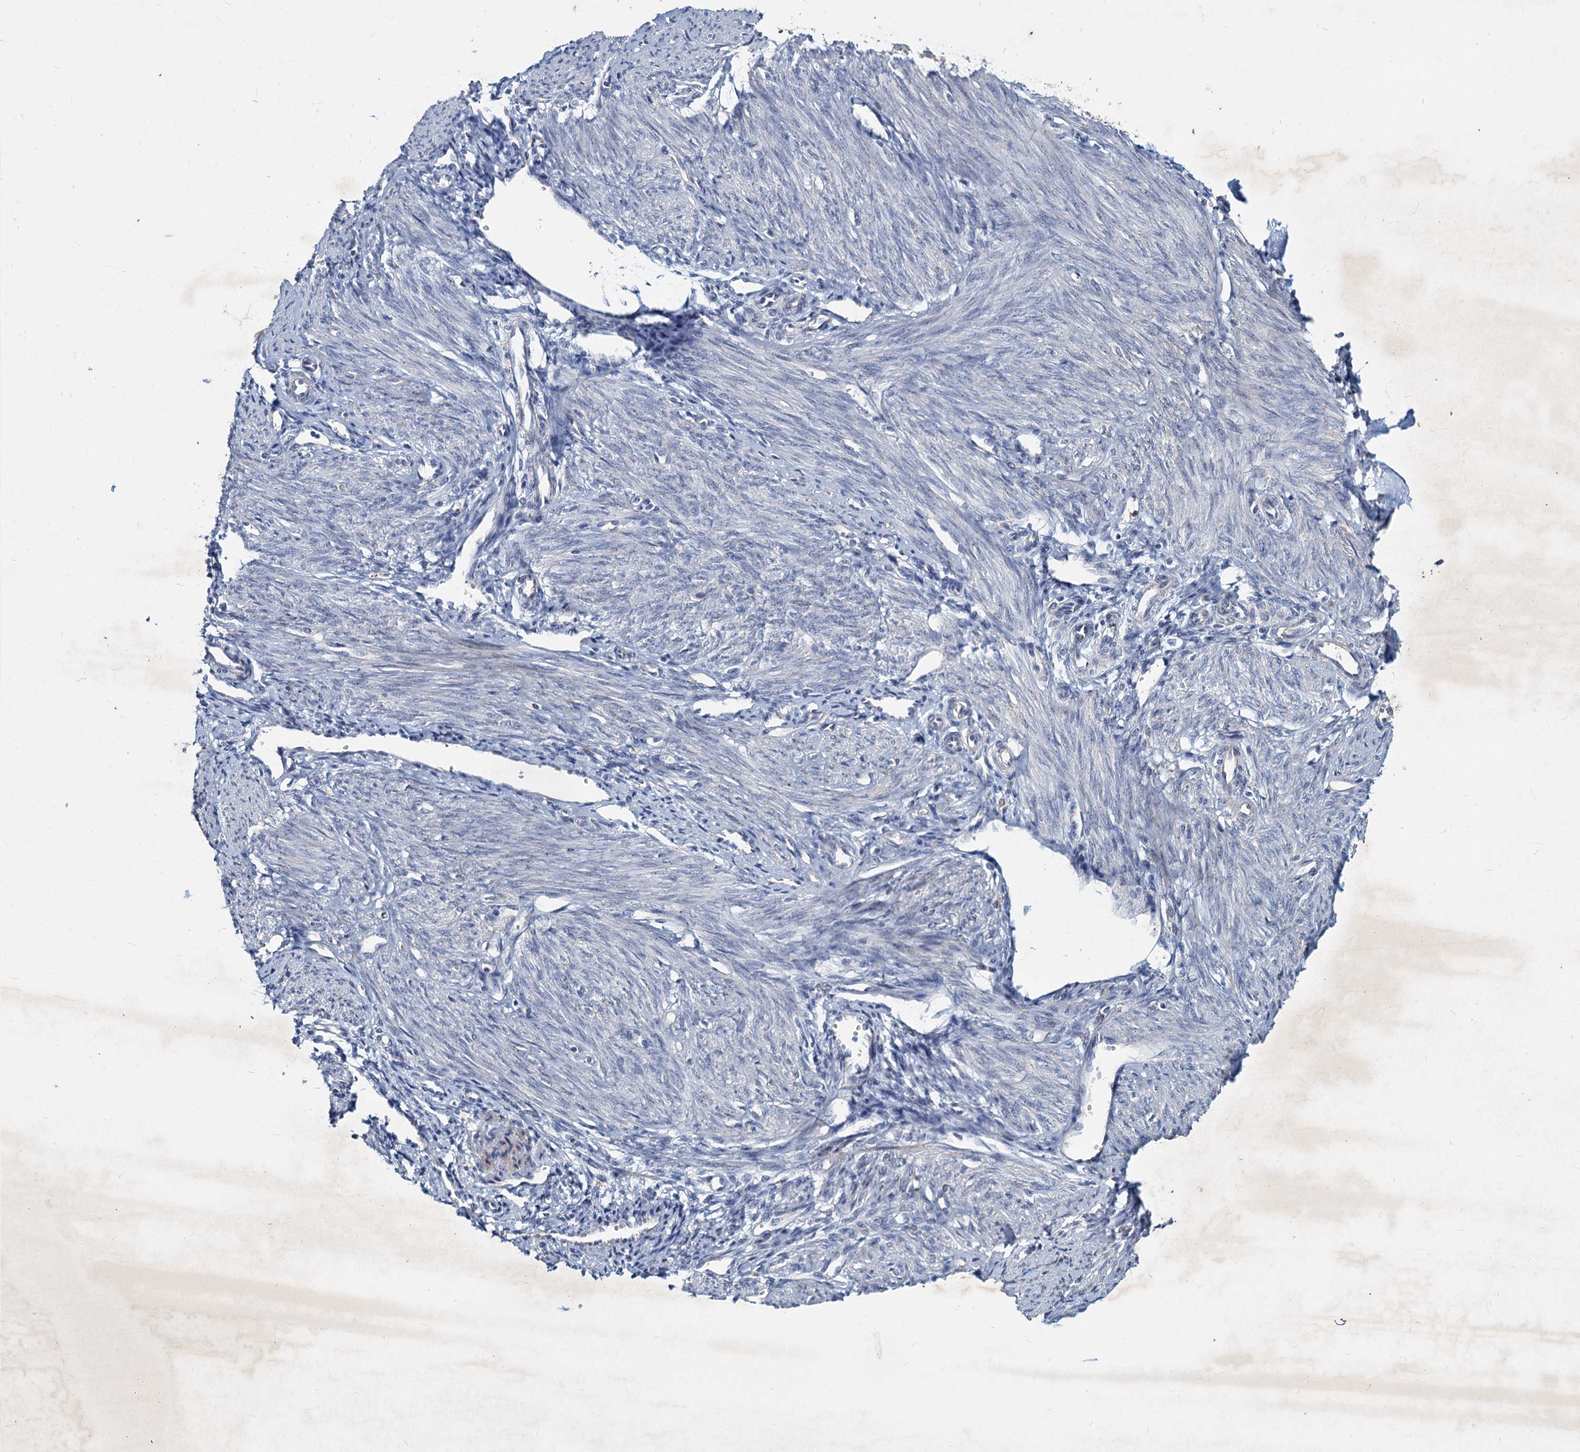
{"staining": {"intensity": "negative", "quantity": "none", "location": "none"}, "tissue": "endometrium", "cell_type": "Cells in endometrial stroma", "image_type": "normal", "snomed": [{"axis": "morphology", "description": "Normal tissue, NOS"}, {"axis": "topography", "description": "Uterus"}, {"axis": "topography", "description": "Endometrium"}], "caption": "IHC image of benign human endometrium stained for a protein (brown), which demonstrates no staining in cells in endometrial stroma. (DAB immunohistochemistry (IHC) visualized using brightfield microscopy, high magnification).", "gene": "AGBL4", "patient": {"sex": "female", "age": 48}}